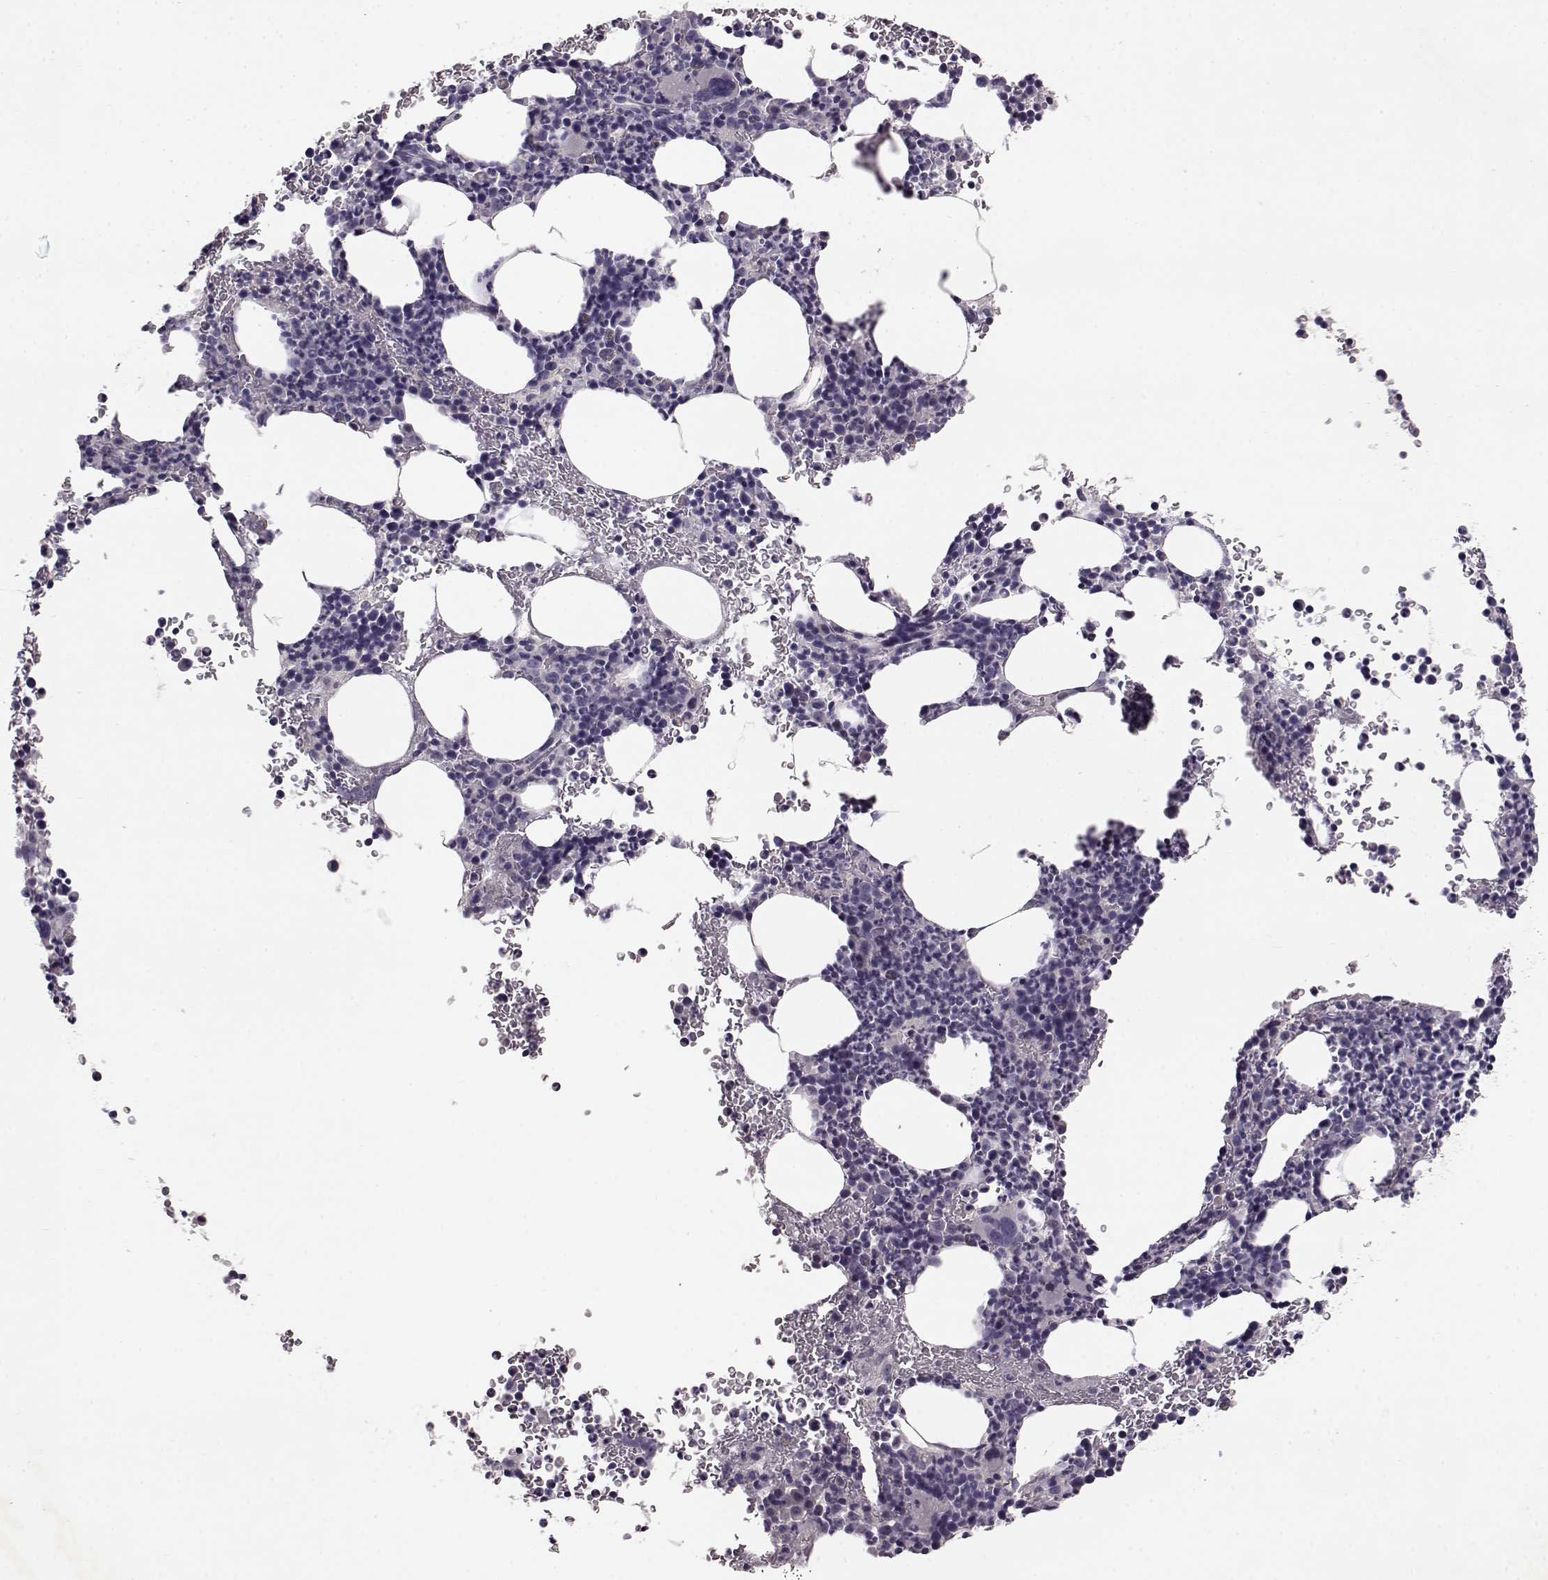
{"staining": {"intensity": "negative", "quantity": "none", "location": "none"}, "tissue": "bone marrow", "cell_type": "Hematopoietic cells", "image_type": "normal", "snomed": [{"axis": "morphology", "description": "Normal tissue, NOS"}, {"axis": "topography", "description": "Bone marrow"}], "caption": "Bone marrow stained for a protein using IHC exhibits no expression hematopoietic cells.", "gene": "SPAG17", "patient": {"sex": "male", "age": 72}}